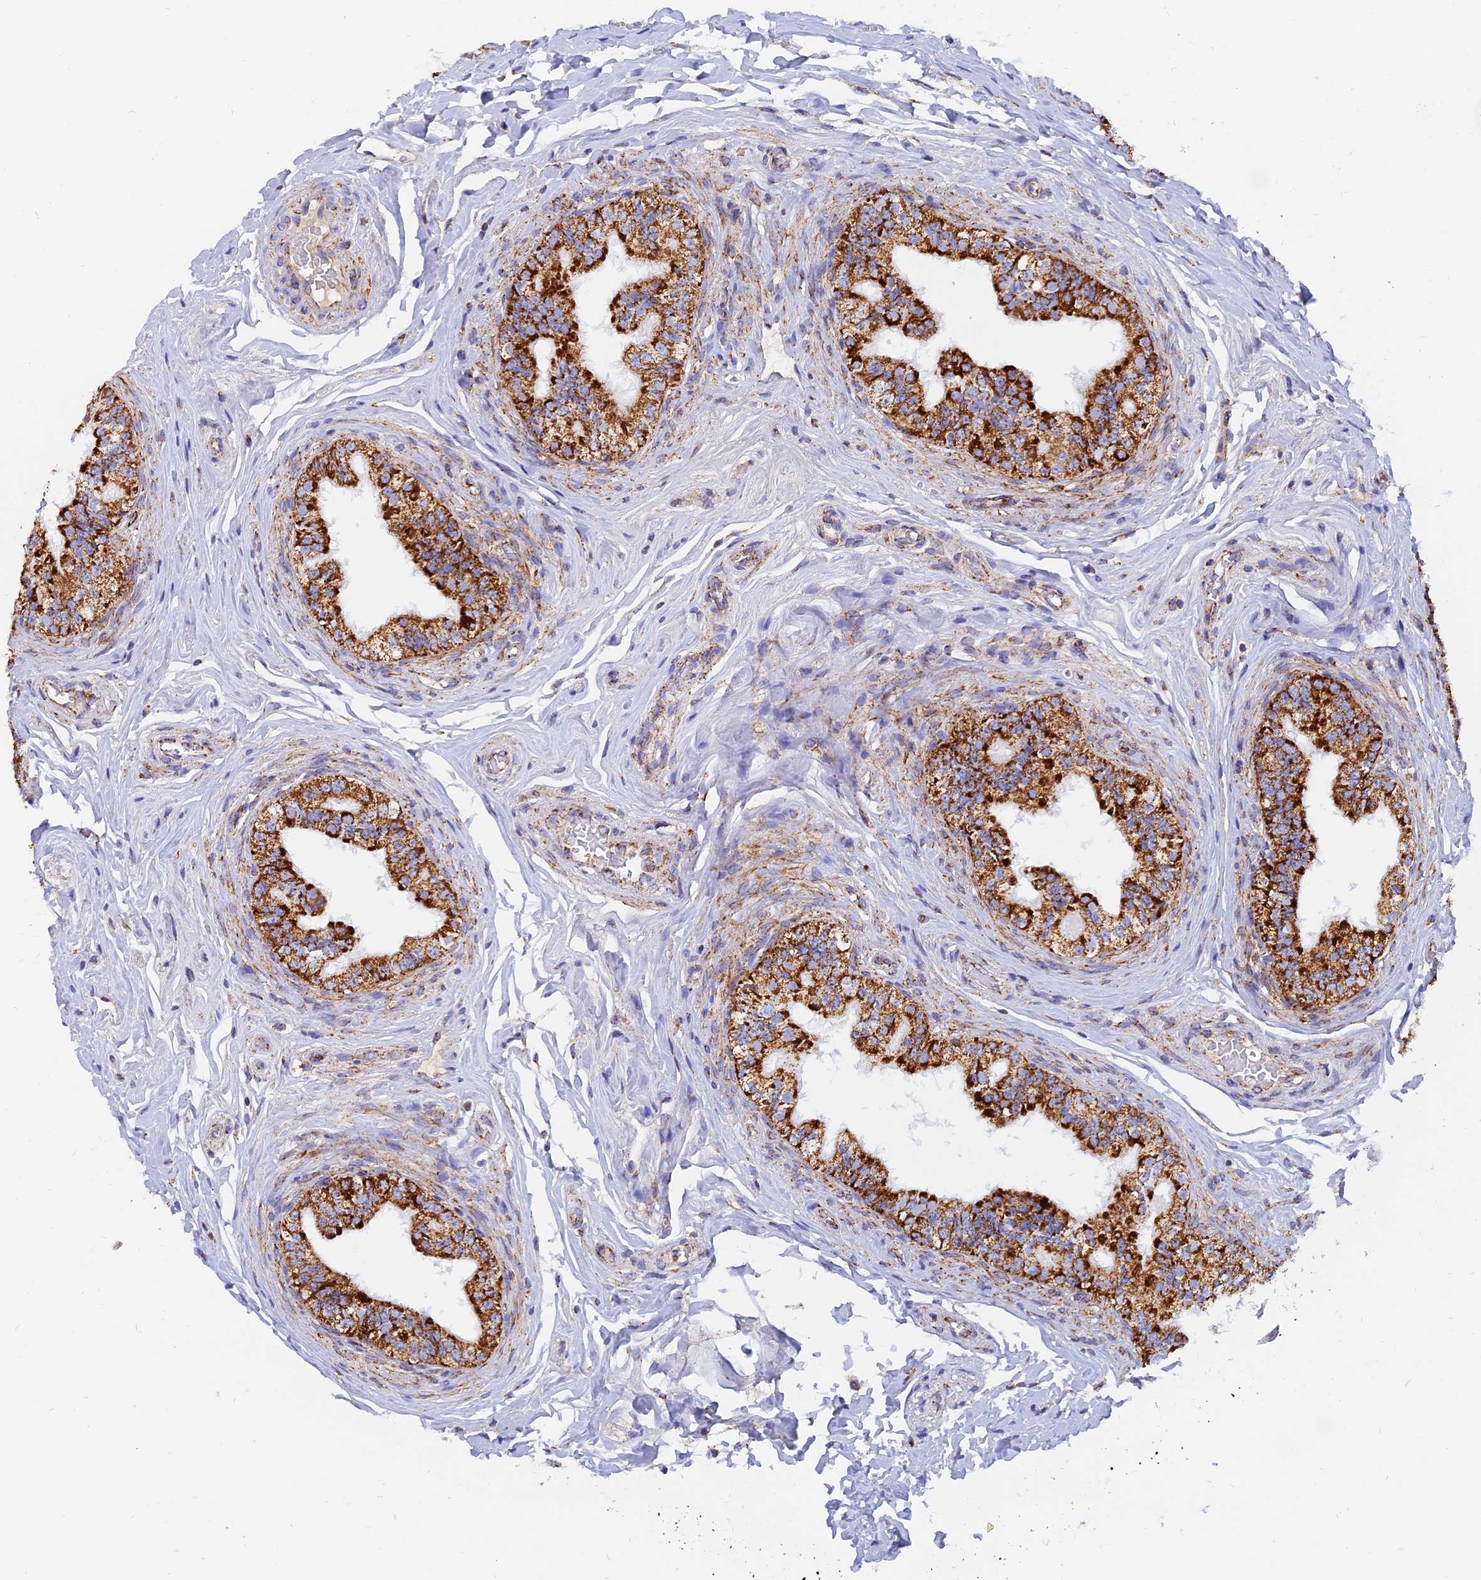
{"staining": {"intensity": "strong", "quantity": "25%-75%", "location": "cytoplasmic/membranous"}, "tissue": "epididymis", "cell_type": "Glandular cells", "image_type": "normal", "snomed": [{"axis": "morphology", "description": "Normal tissue, NOS"}, {"axis": "topography", "description": "Testis"}, {"axis": "topography", "description": "Epididymis"}], "caption": "An image of human epididymis stained for a protein demonstrates strong cytoplasmic/membranous brown staining in glandular cells.", "gene": "NDUFB6", "patient": {"sex": "male", "age": 36}}